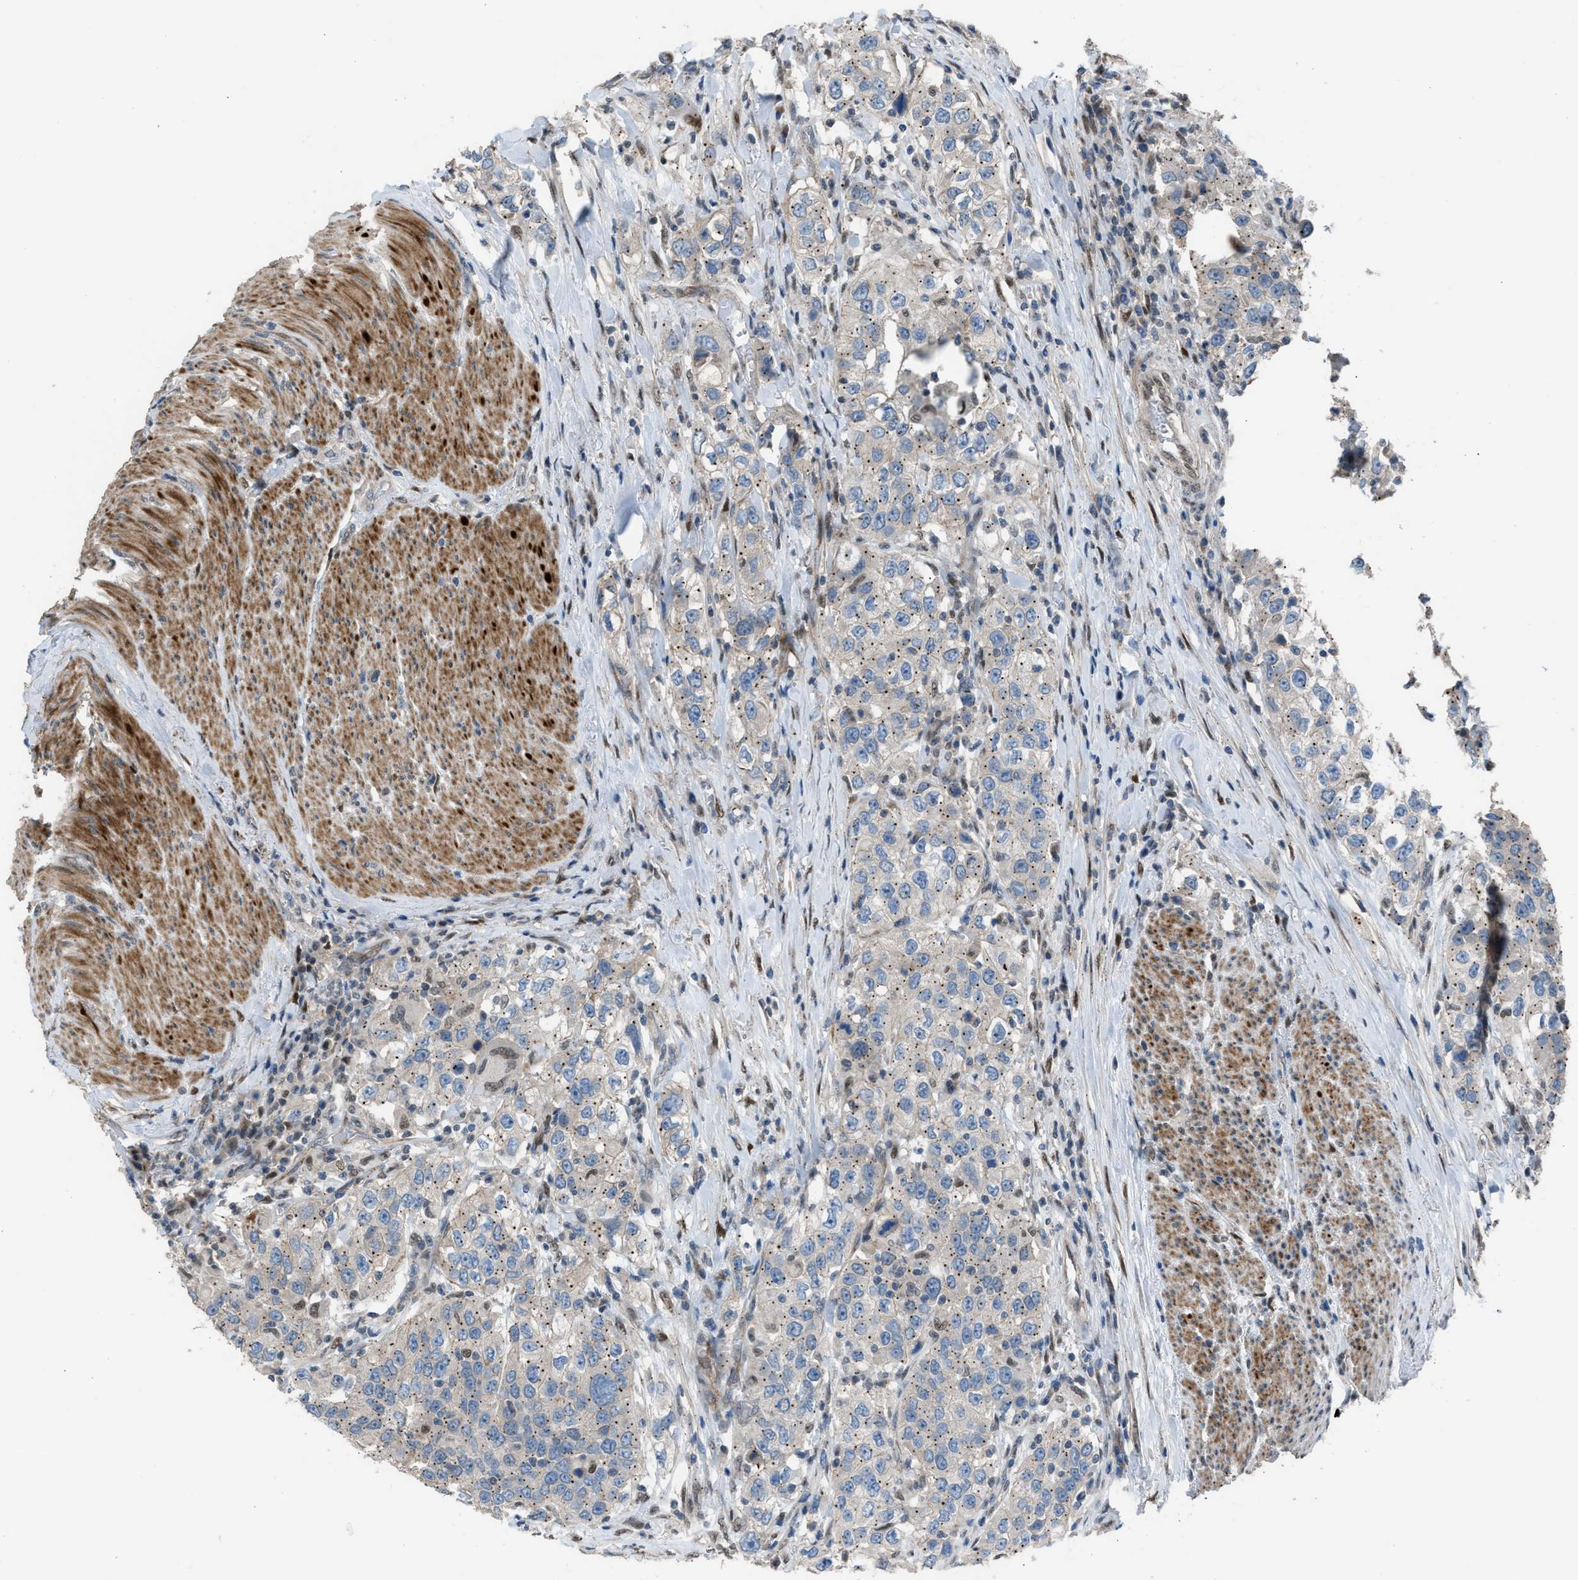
{"staining": {"intensity": "weak", "quantity": "25%-75%", "location": "cytoplasmic/membranous"}, "tissue": "urothelial cancer", "cell_type": "Tumor cells", "image_type": "cancer", "snomed": [{"axis": "morphology", "description": "Urothelial carcinoma, High grade"}, {"axis": "topography", "description": "Urinary bladder"}], "caption": "There is low levels of weak cytoplasmic/membranous expression in tumor cells of urothelial cancer, as demonstrated by immunohistochemical staining (brown color).", "gene": "CRTC1", "patient": {"sex": "female", "age": 80}}